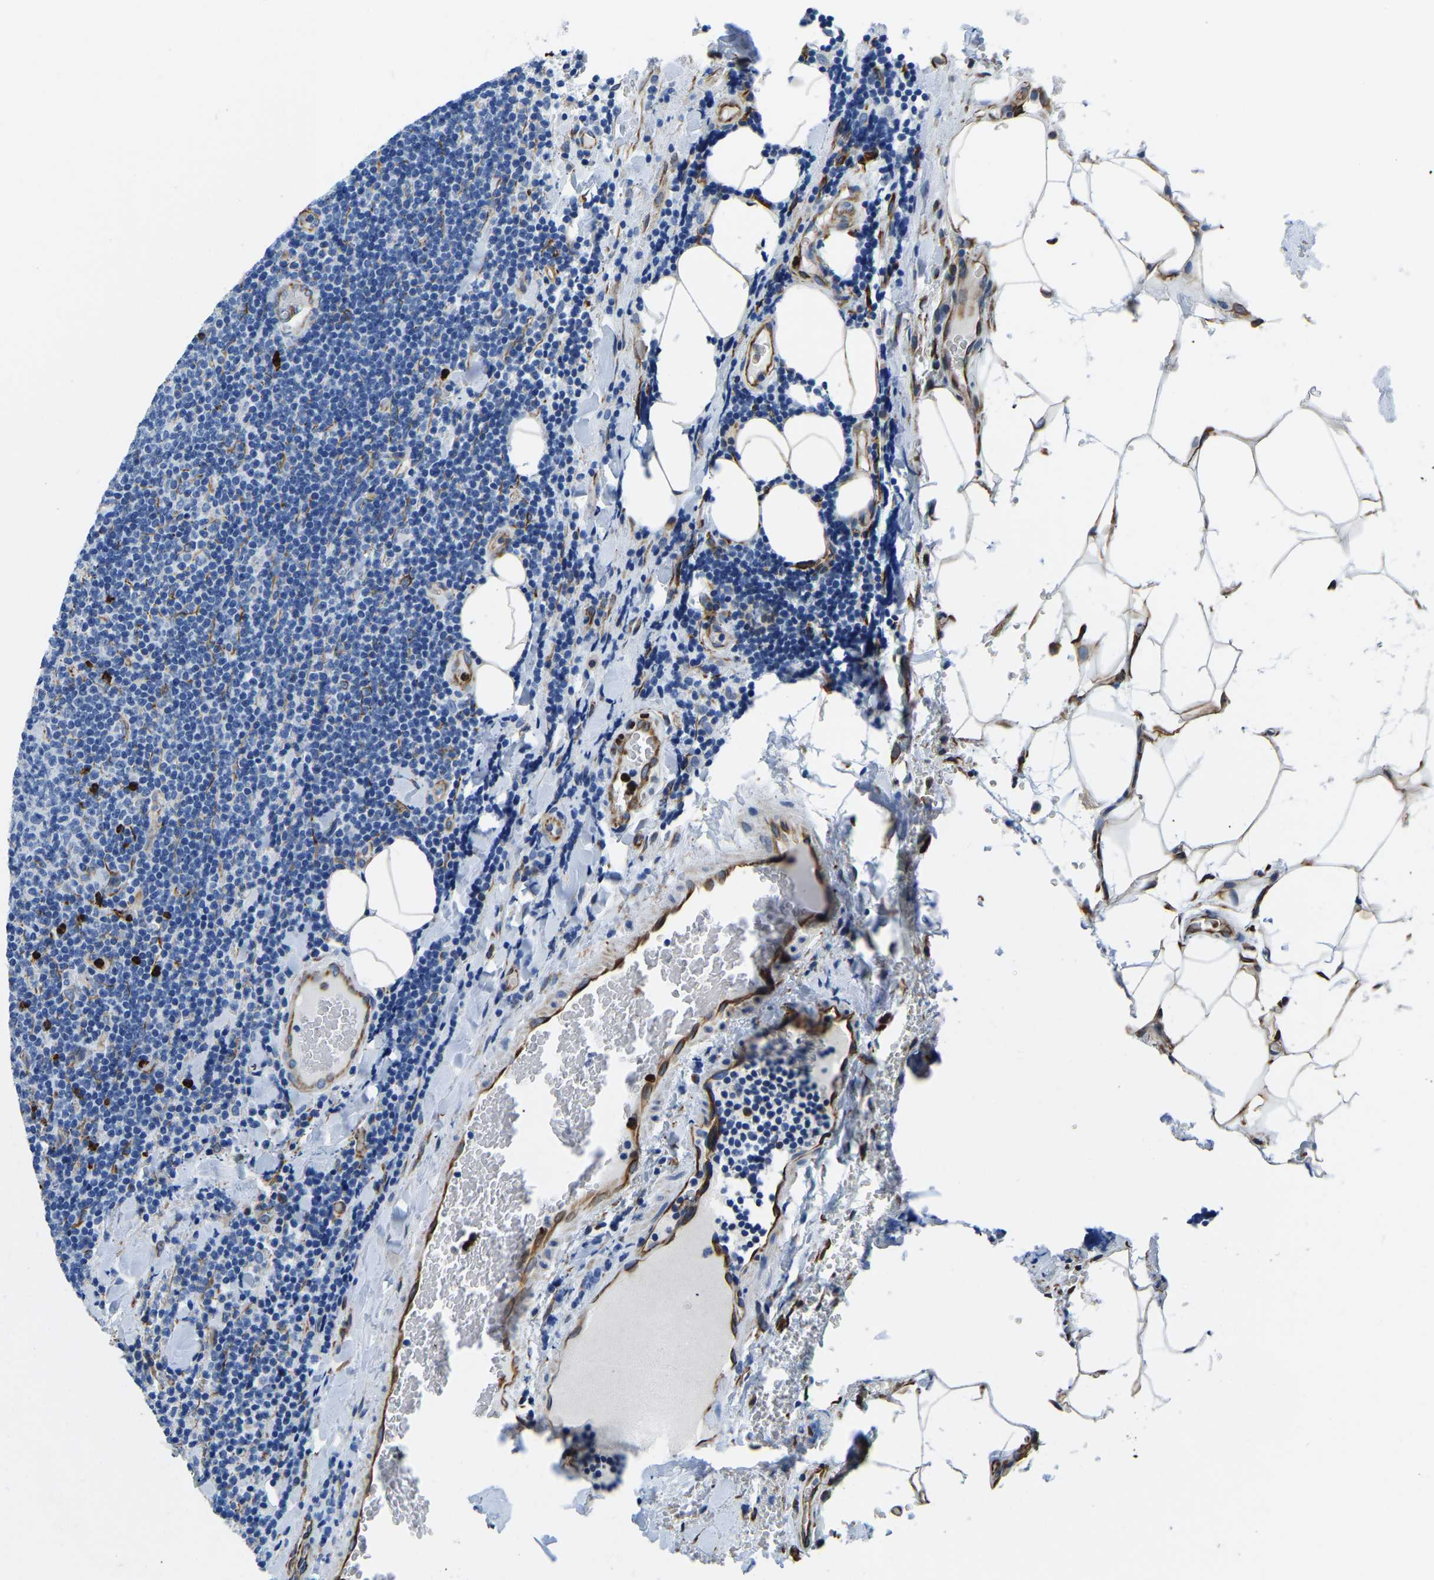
{"staining": {"intensity": "negative", "quantity": "none", "location": "none"}, "tissue": "lymphoma", "cell_type": "Tumor cells", "image_type": "cancer", "snomed": [{"axis": "morphology", "description": "Malignant lymphoma, non-Hodgkin's type, Low grade"}, {"axis": "topography", "description": "Lymph node"}], "caption": "IHC histopathology image of neoplastic tissue: malignant lymphoma, non-Hodgkin's type (low-grade) stained with DAB shows no significant protein staining in tumor cells.", "gene": "MS4A3", "patient": {"sex": "male", "age": 66}}